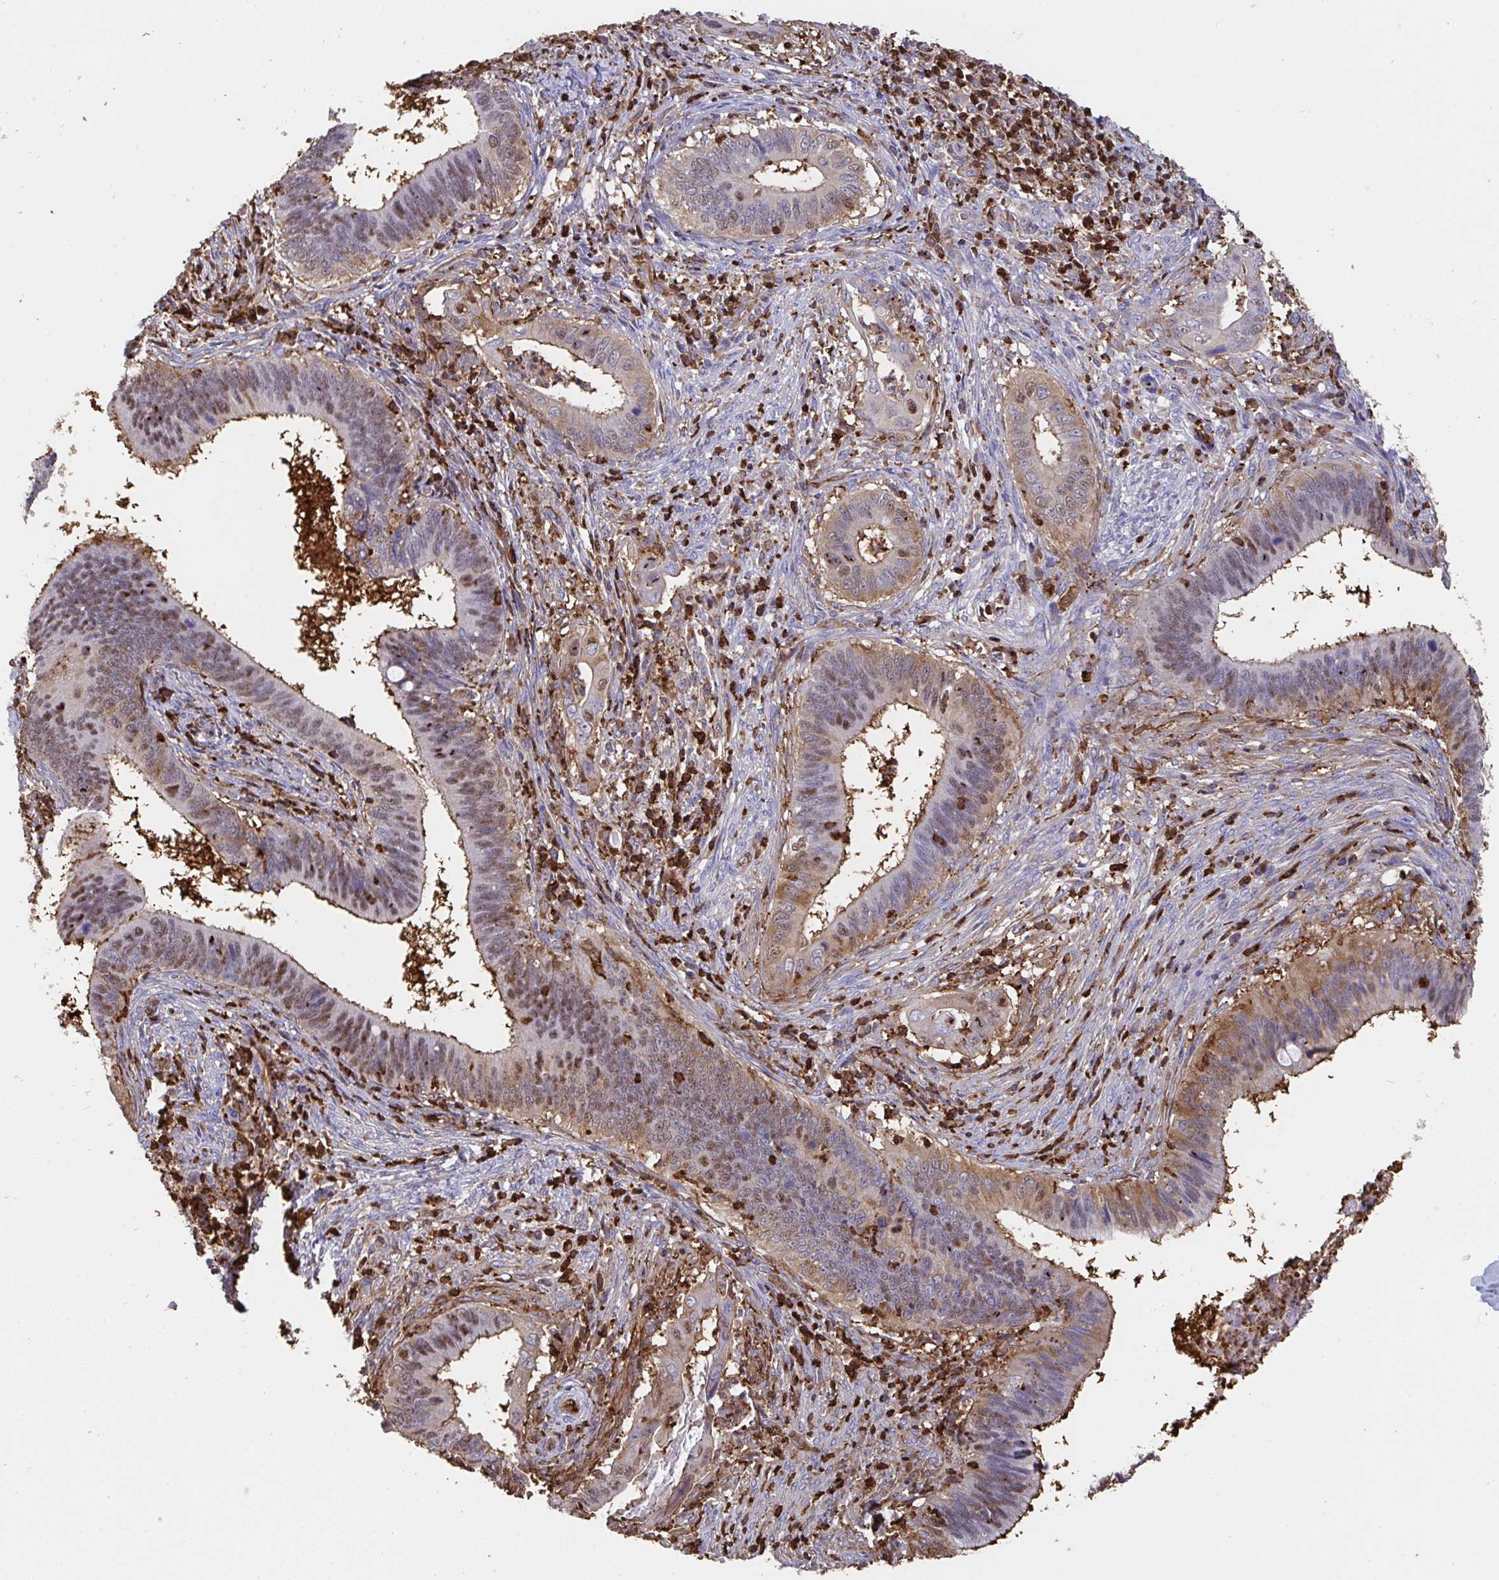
{"staining": {"intensity": "moderate", "quantity": "25%-75%", "location": "cytoplasmic/membranous,nuclear"}, "tissue": "cervical cancer", "cell_type": "Tumor cells", "image_type": "cancer", "snomed": [{"axis": "morphology", "description": "Adenocarcinoma, NOS"}, {"axis": "topography", "description": "Cervix"}], "caption": "DAB immunohistochemical staining of human cervical cancer displays moderate cytoplasmic/membranous and nuclear protein staining in approximately 25%-75% of tumor cells.", "gene": "CFL1", "patient": {"sex": "female", "age": 42}}